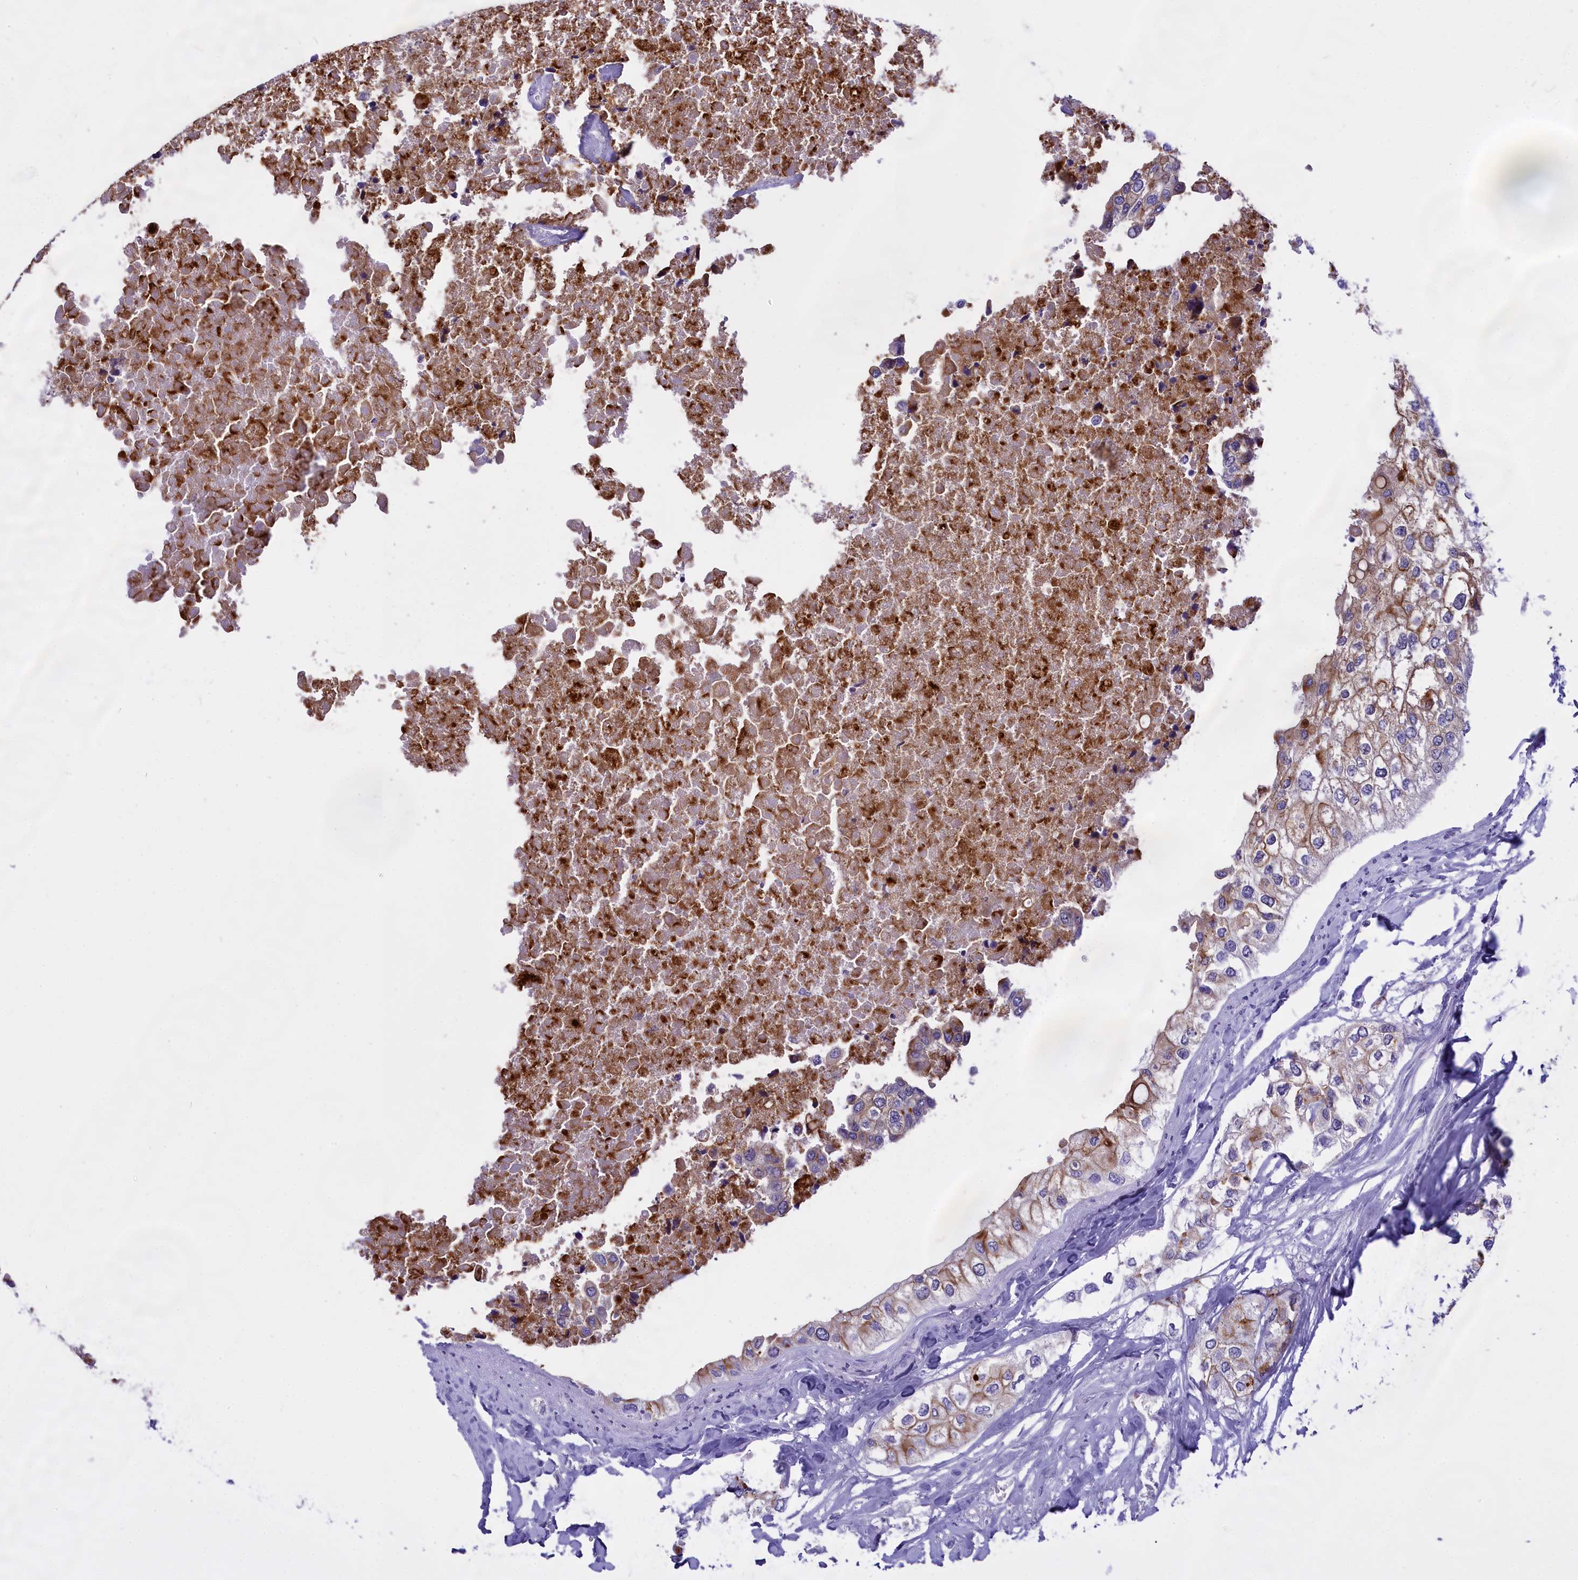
{"staining": {"intensity": "moderate", "quantity": "<25%", "location": "cytoplasmic/membranous"}, "tissue": "urothelial cancer", "cell_type": "Tumor cells", "image_type": "cancer", "snomed": [{"axis": "morphology", "description": "Urothelial carcinoma, High grade"}, {"axis": "topography", "description": "Urinary bladder"}], "caption": "High-grade urothelial carcinoma tissue displays moderate cytoplasmic/membranous staining in about <25% of tumor cells, visualized by immunohistochemistry.", "gene": "SPIRE2", "patient": {"sex": "male", "age": 64}}